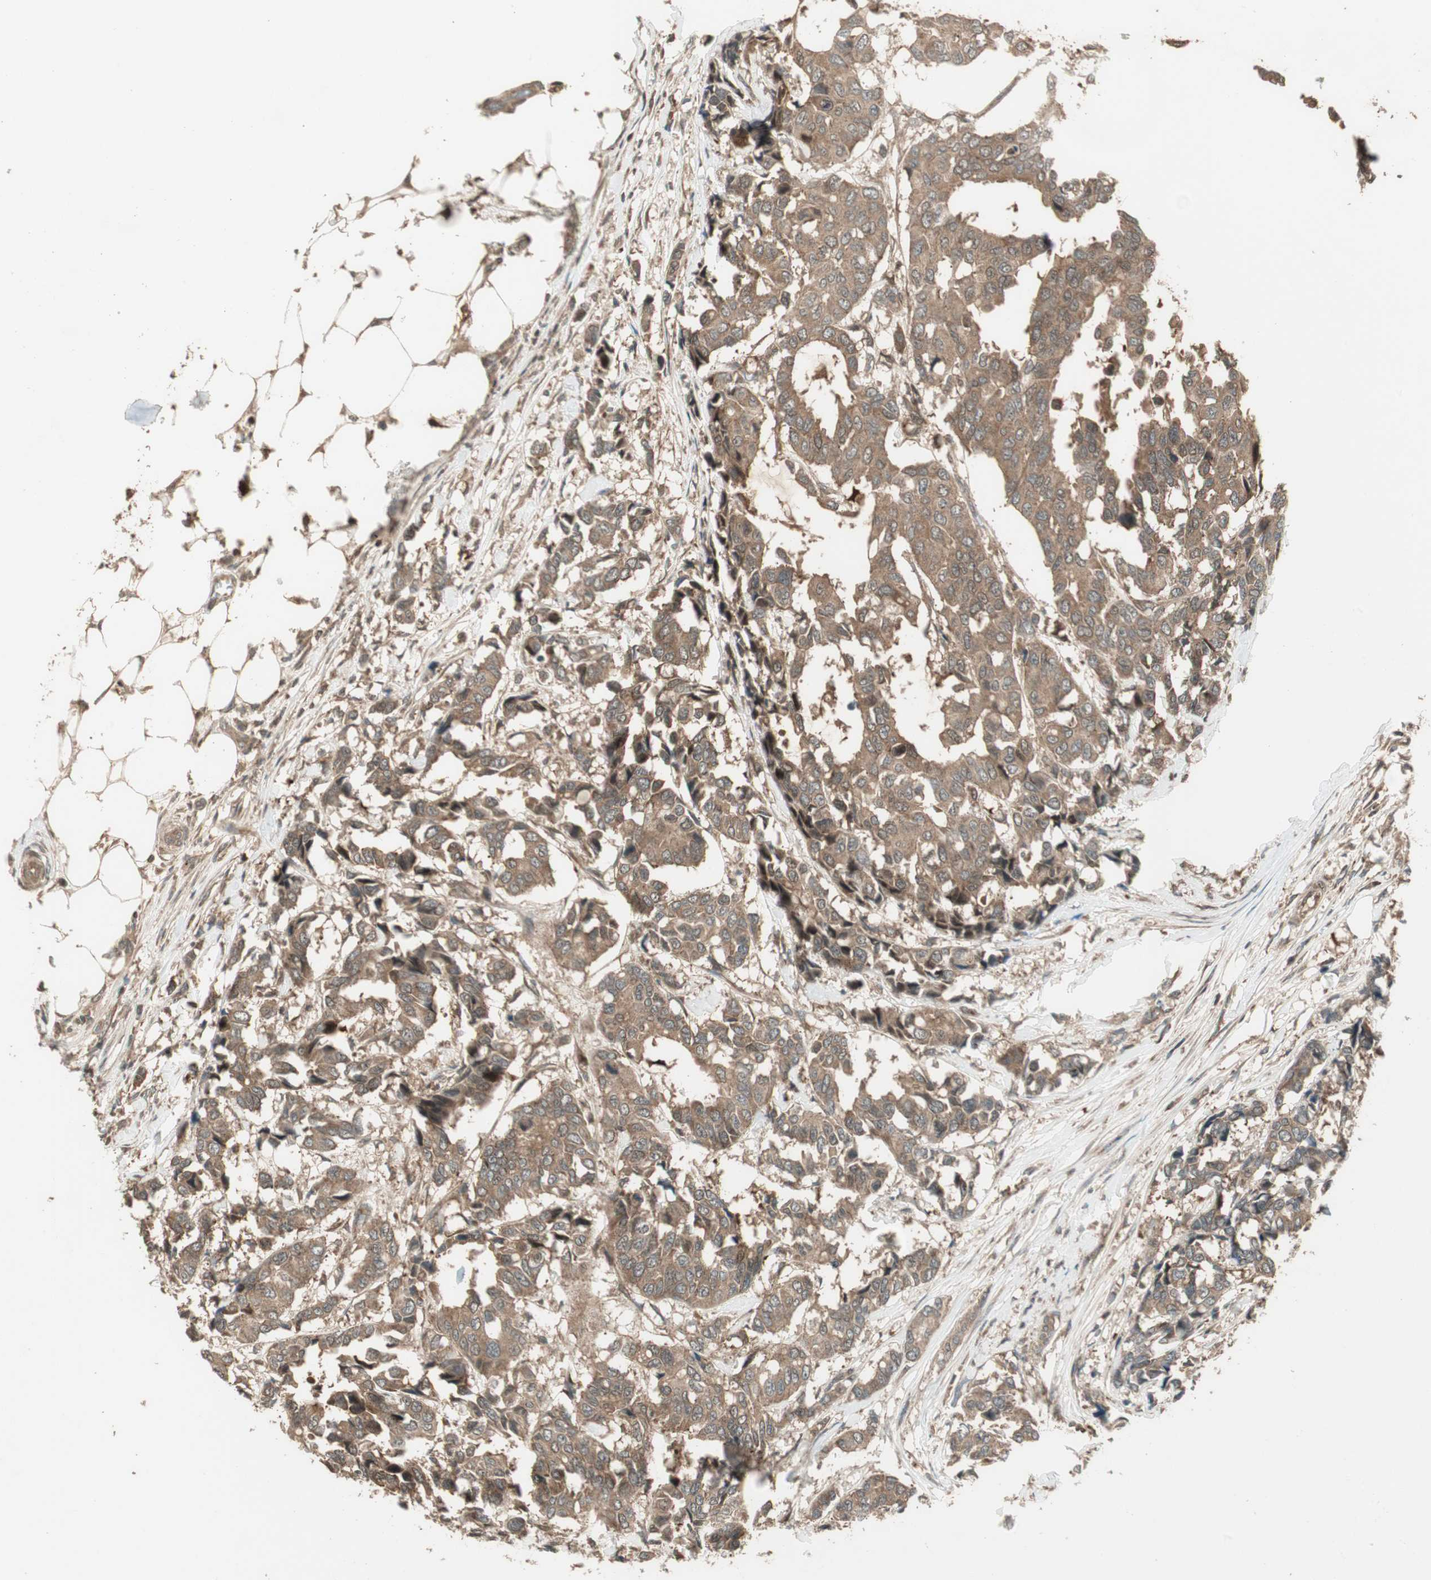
{"staining": {"intensity": "moderate", "quantity": ">75%", "location": "cytoplasmic/membranous"}, "tissue": "breast cancer", "cell_type": "Tumor cells", "image_type": "cancer", "snomed": [{"axis": "morphology", "description": "Duct carcinoma"}, {"axis": "topography", "description": "Breast"}], "caption": "Tumor cells show medium levels of moderate cytoplasmic/membranous positivity in approximately >75% of cells in breast cancer (invasive ductal carcinoma).", "gene": "CNOT4", "patient": {"sex": "female", "age": 87}}